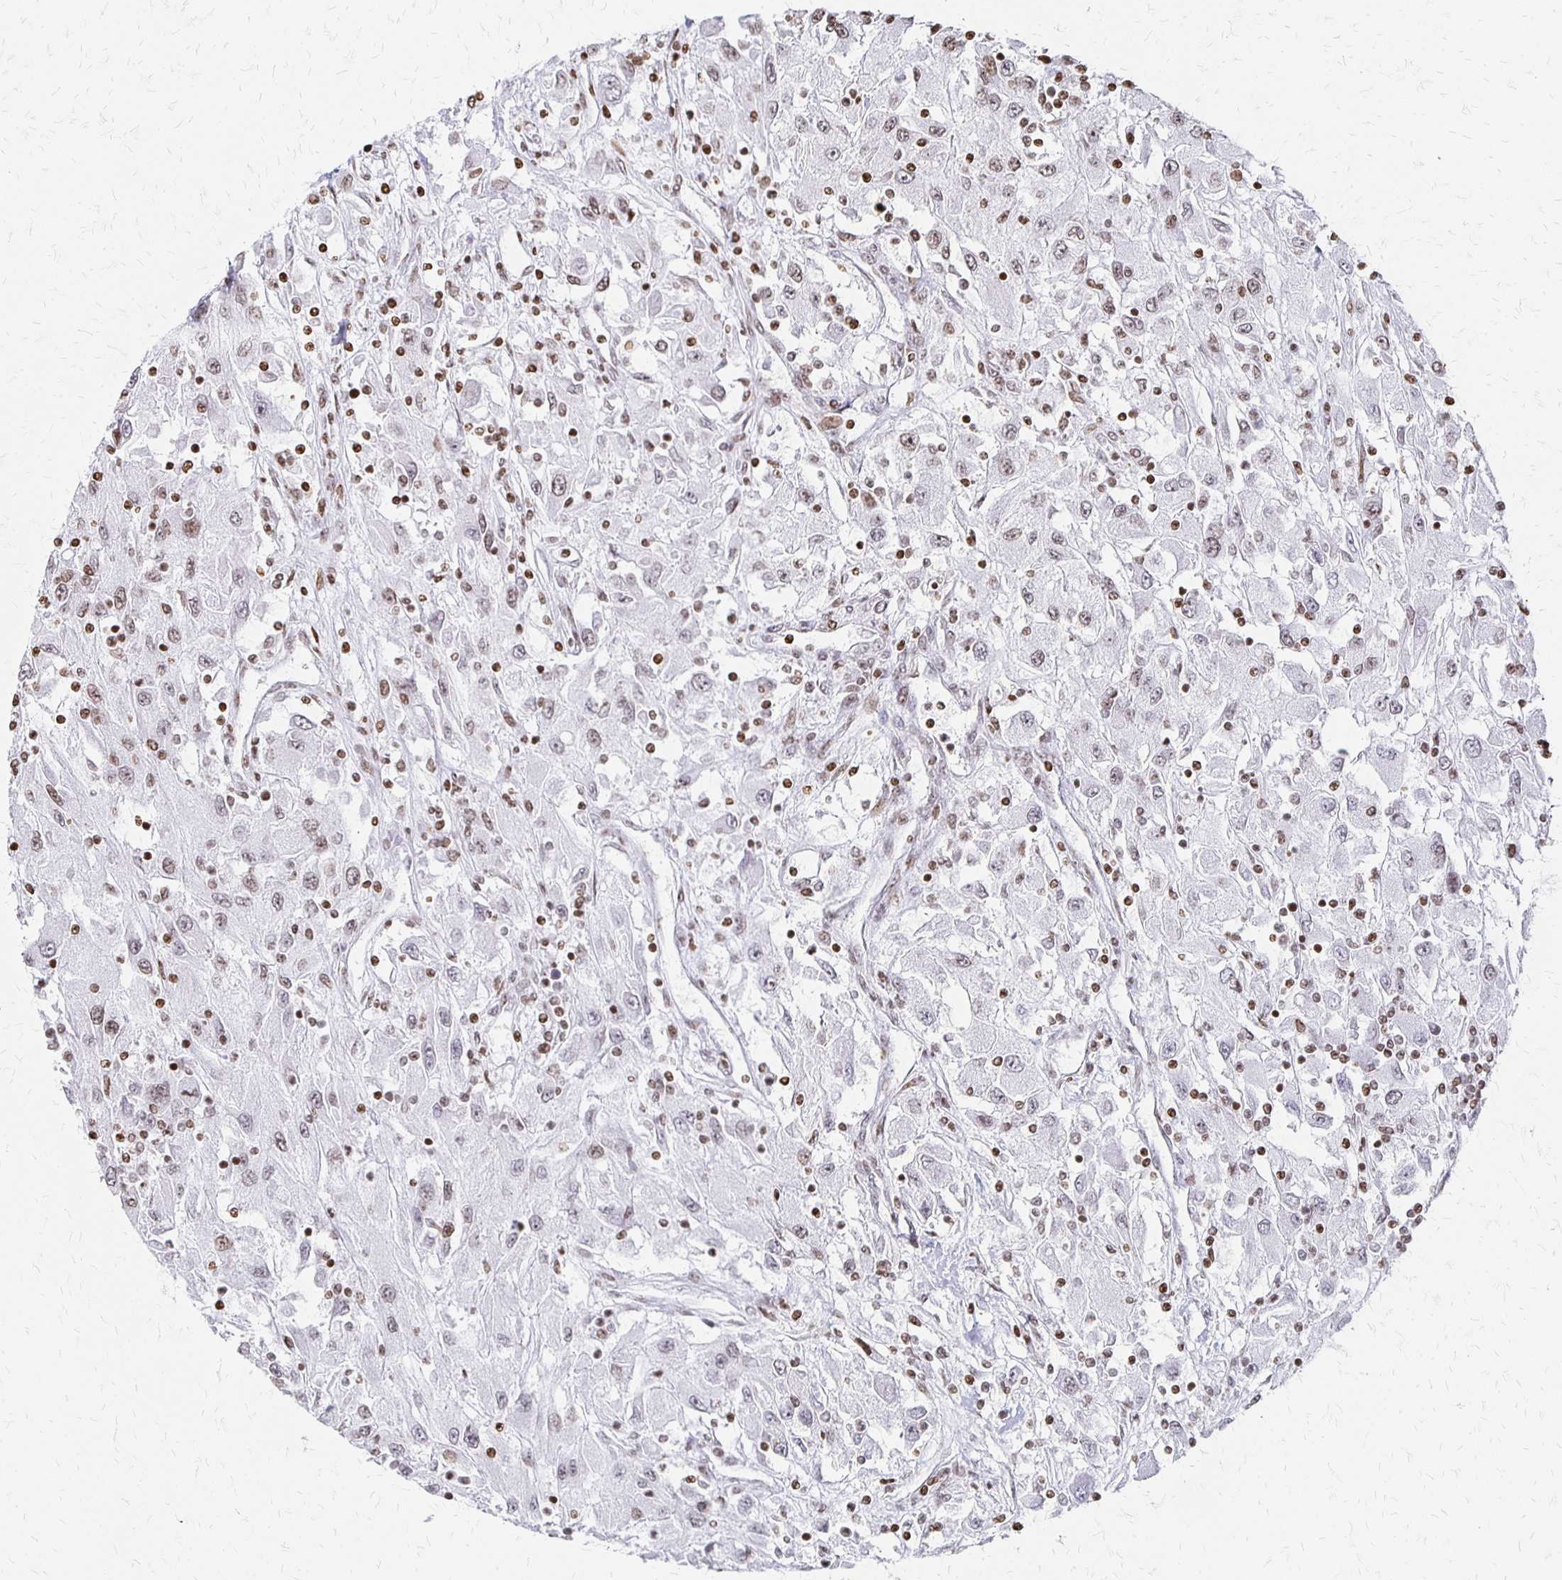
{"staining": {"intensity": "weak", "quantity": "25%-75%", "location": "nuclear"}, "tissue": "renal cancer", "cell_type": "Tumor cells", "image_type": "cancer", "snomed": [{"axis": "morphology", "description": "Adenocarcinoma, NOS"}, {"axis": "topography", "description": "Kidney"}], "caption": "Brown immunohistochemical staining in adenocarcinoma (renal) shows weak nuclear positivity in approximately 25%-75% of tumor cells. (Stains: DAB in brown, nuclei in blue, Microscopy: brightfield microscopy at high magnification).", "gene": "ZNF280C", "patient": {"sex": "female", "age": 67}}